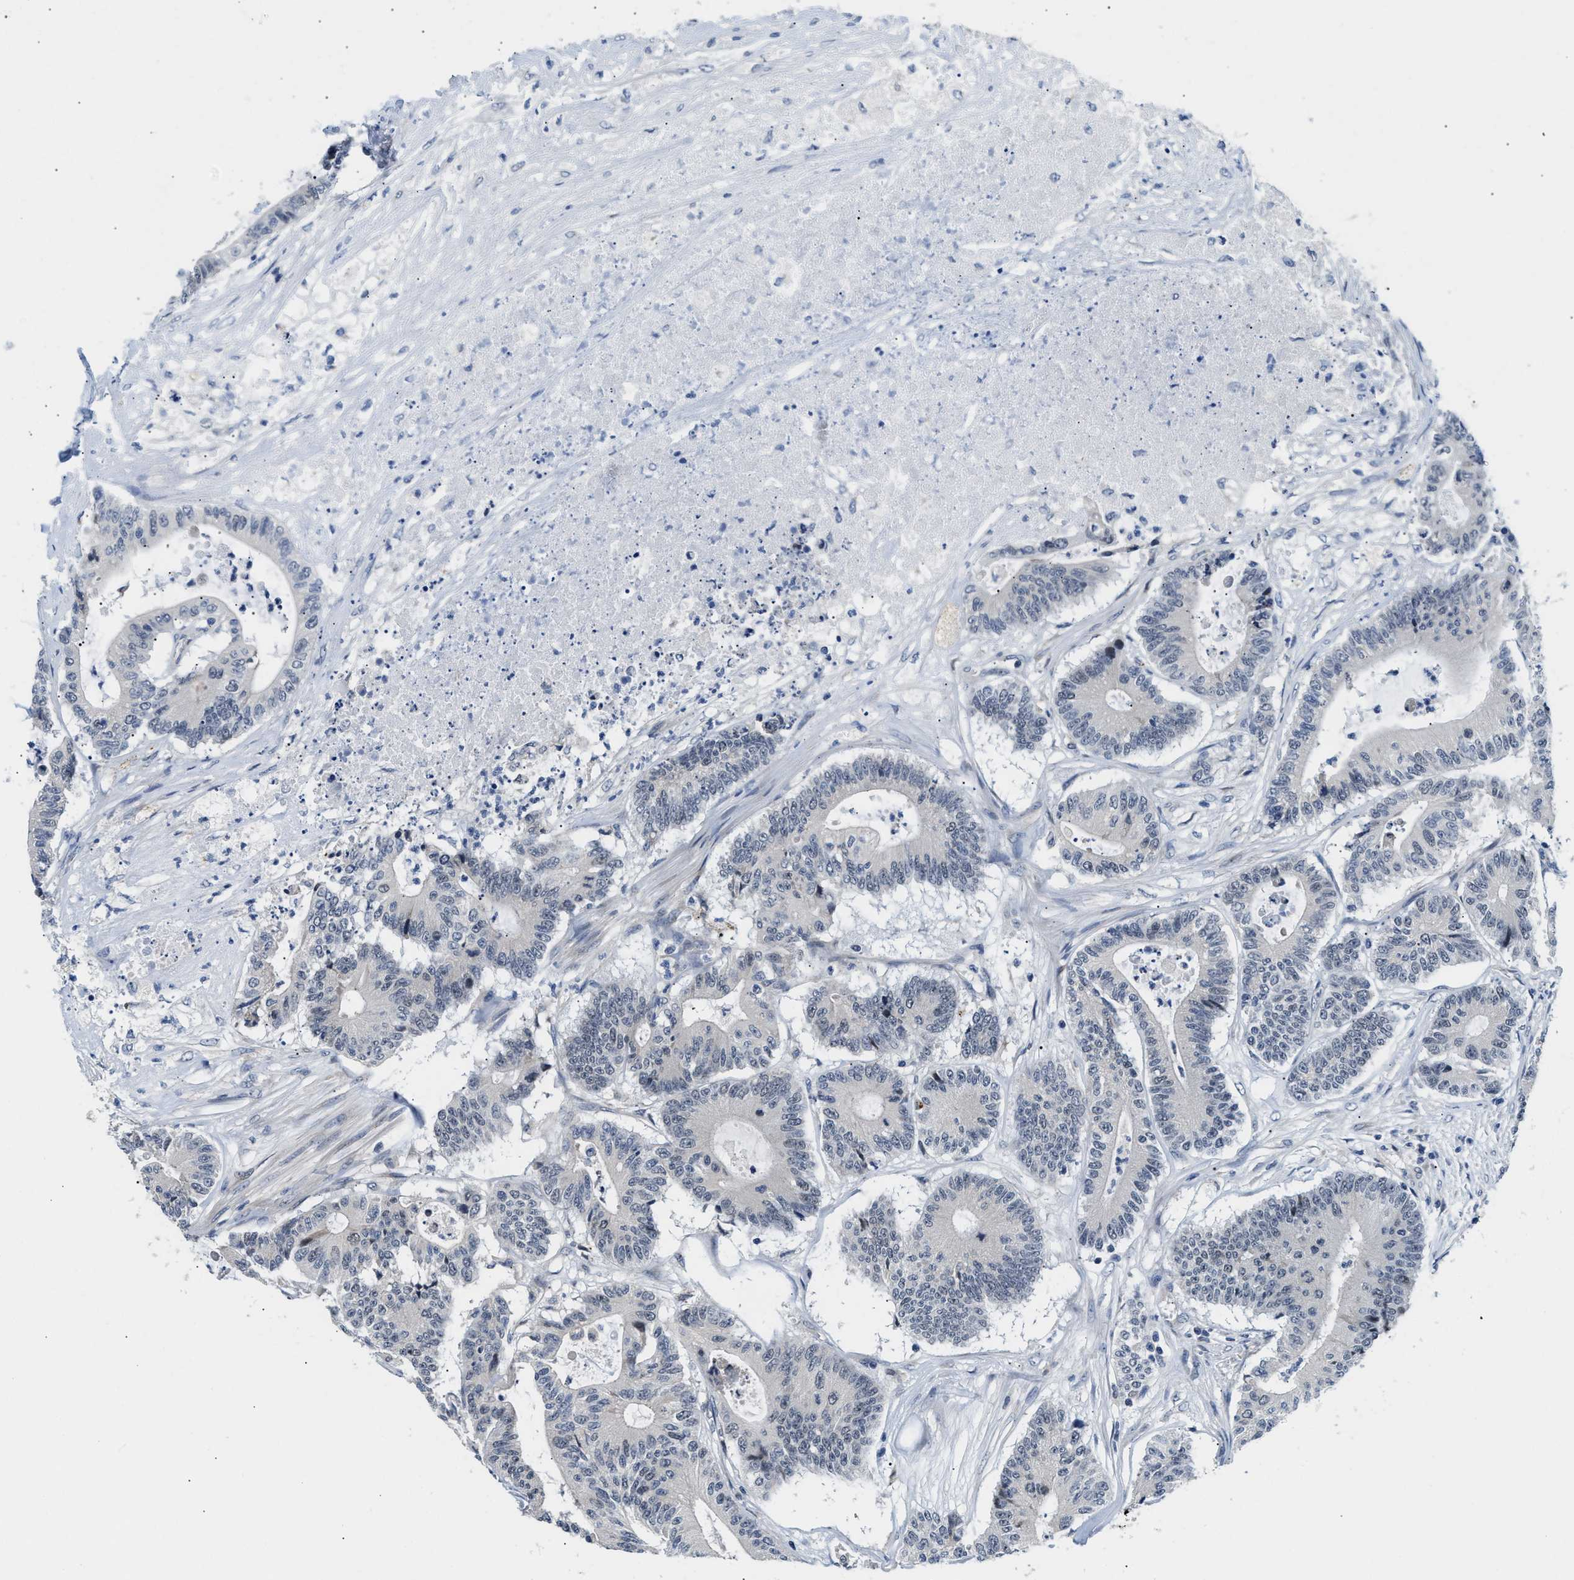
{"staining": {"intensity": "negative", "quantity": "none", "location": "none"}, "tissue": "colorectal cancer", "cell_type": "Tumor cells", "image_type": "cancer", "snomed": [{"axis": "morphology", "description": "Adenocarcinoma, NOS"}, {"axis": "topography", "description": "Colon"}], "caption": "Immunohistochemistry histopathology image of human colorectal adenocarcinoma stained for a protein (brown), which reveals no expression in tumor cells.", "gene": "CLGN", "patient": {"sex": "female", "age": 84}}